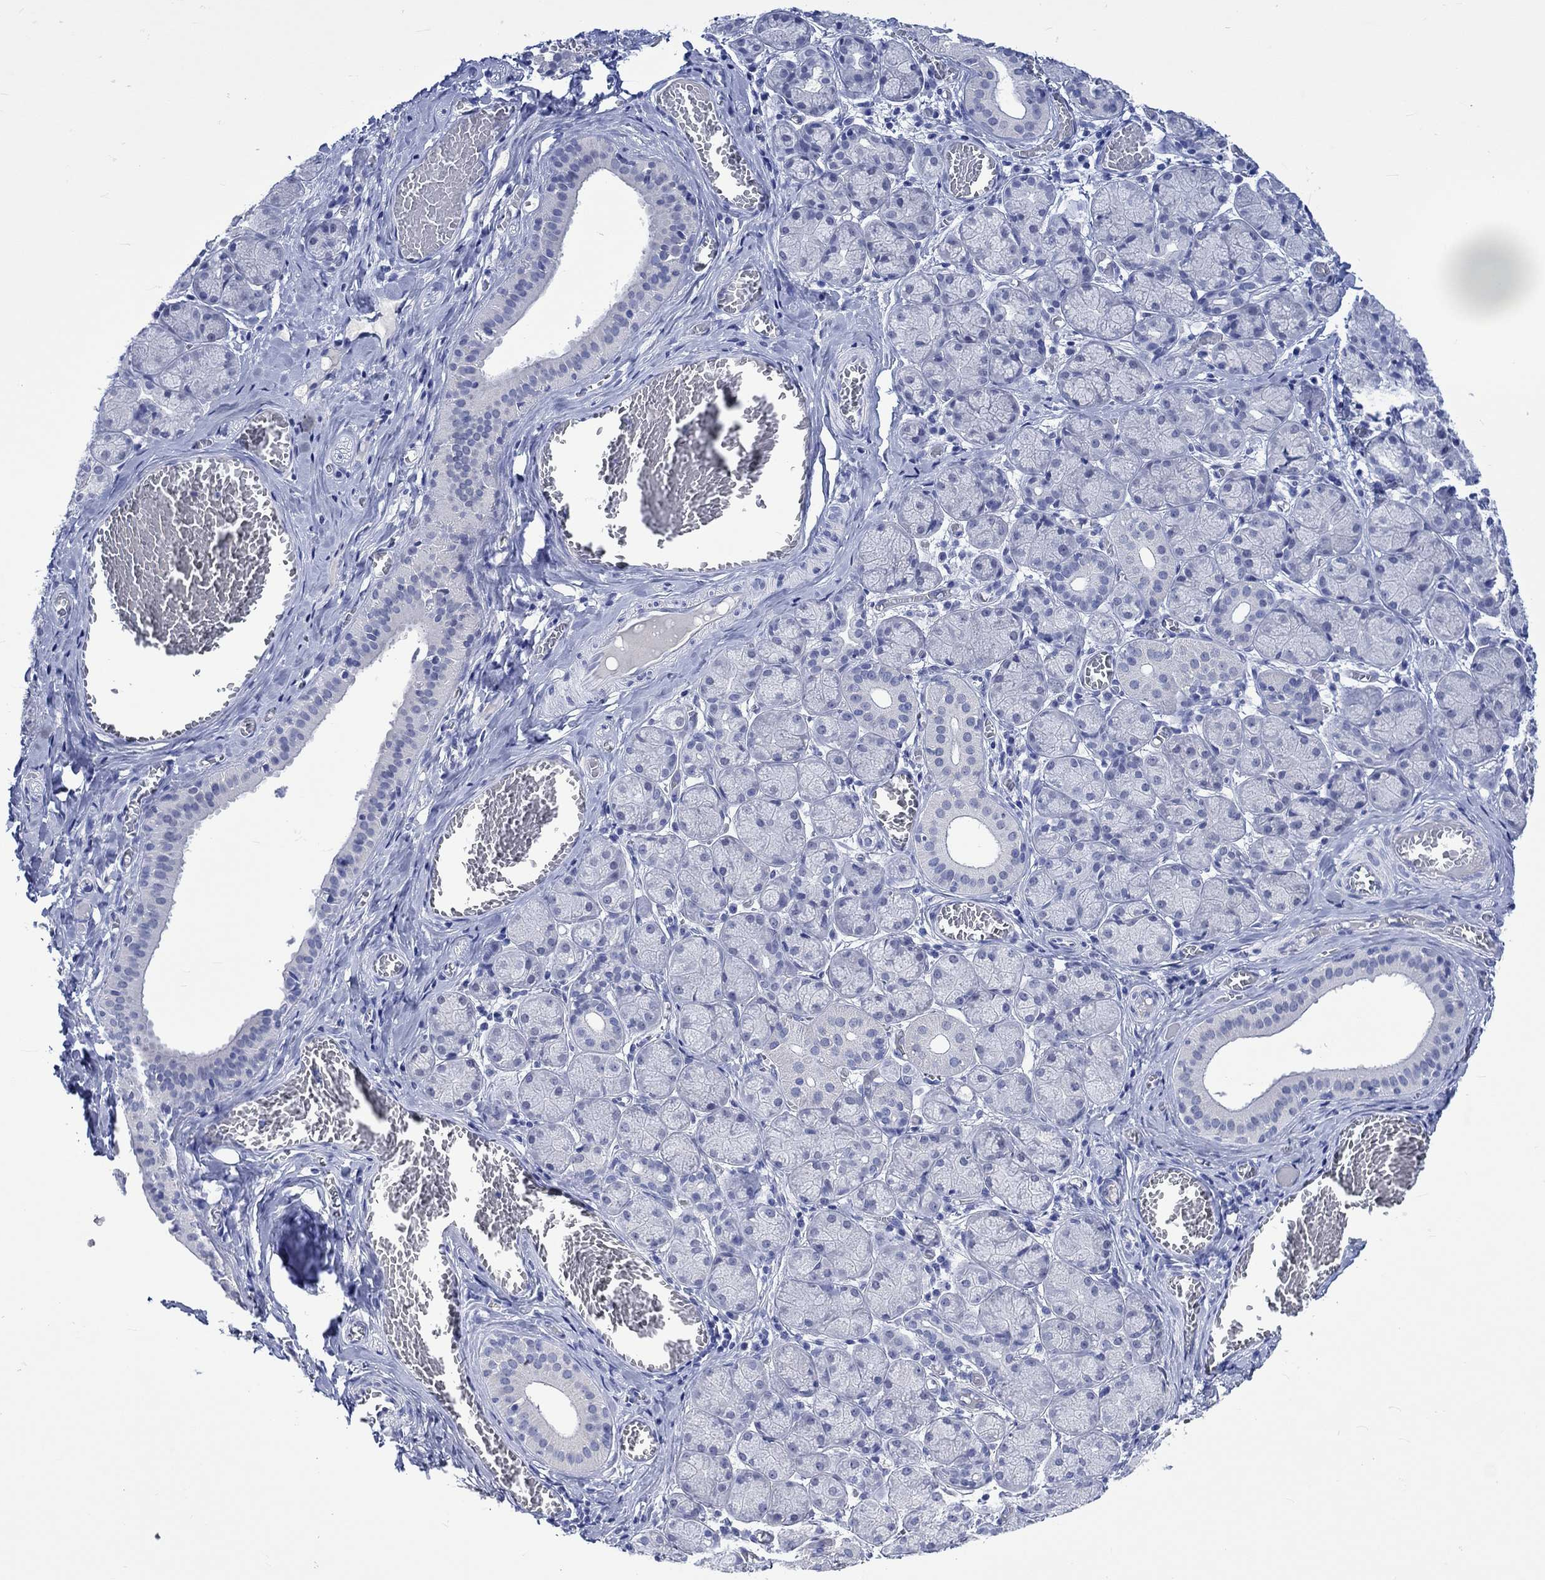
{"staining": {"intensity": "negative", "quantity": "none", "location": "none"}, "tissue": "salivary gland", "cell_type": "Glandular cells", "image_type": "normal", "snomed": [{"axis": "morphology", "description": "Normal tissue, NOS"}, {"axis": "topography", "description": "Salivary gland"}, {"axis": "topography", "description": "Peripheral nerve tissue"}], "caption": "IHC histopathology image of unremarkable human salivary gland stained for a protein (brown), which exhibits no expression in glandular cells. (DAB (3,3'-diaminobenzidine) immunohistochemistry, high magnification).", "gene": "KLHL33", "patient": {"sex": "female", "age": 24}}